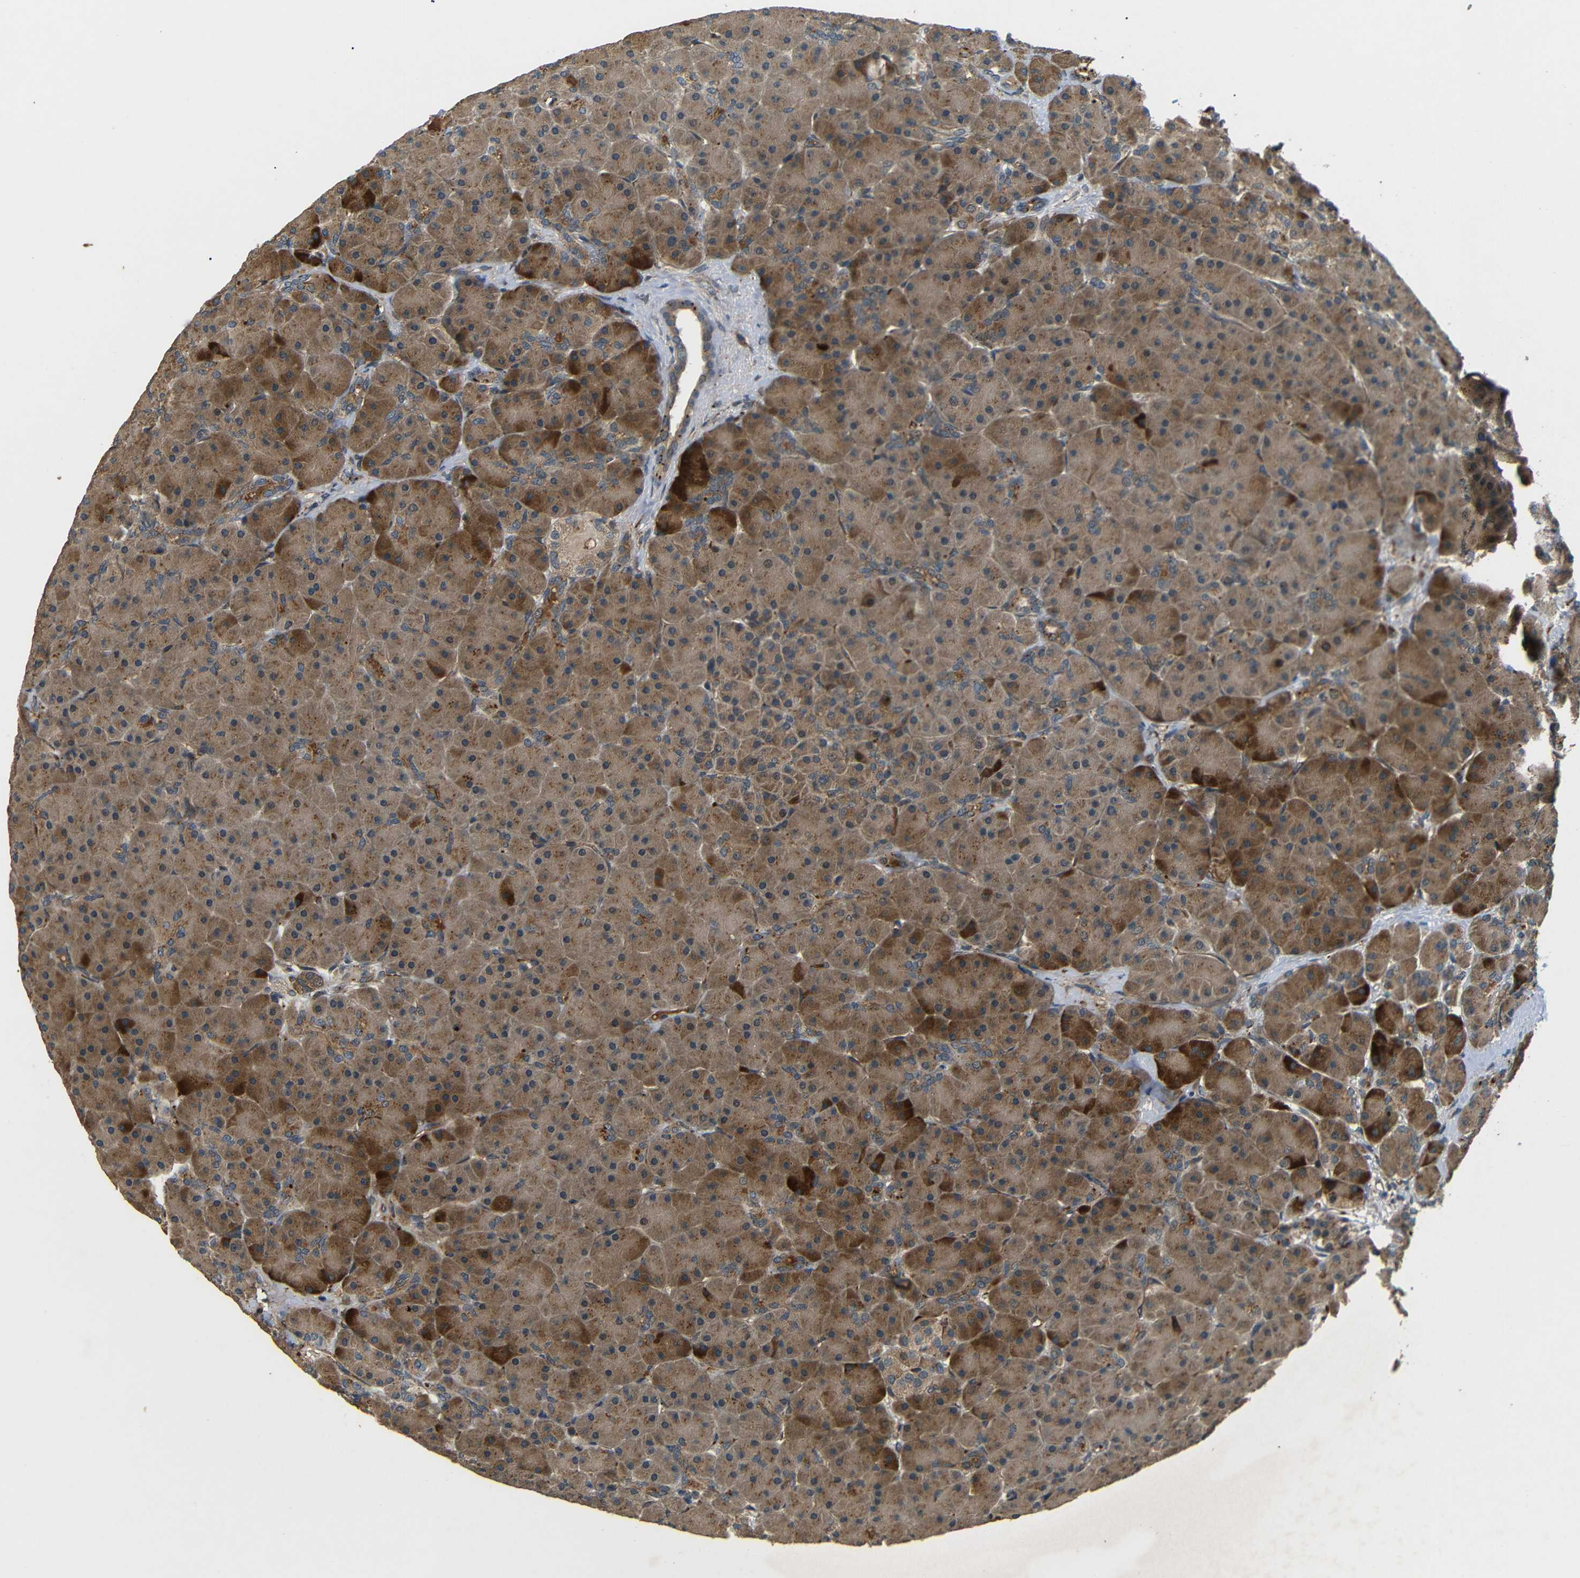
{"staining": {"intensity": "strong", "quantity": ">75%", "location": "cytoplasmic/membranous"}, "tissue": "pancreas", "cell_type": "Exocrine glandular cells", "image_type": "normal", "snomed": [{"axis": "morphology", "description": "Normal tissue, NOS"}, {"axis": "topography", "description": "Pancreas"}], "caption": "Exocrine glandular cells reveal high levels of strong cytoplasmic/membranous staining in about >75% of cells in benign human pancreas.", "gene": "ATP7A", "patient": {"sex": "male", "age": 66}}